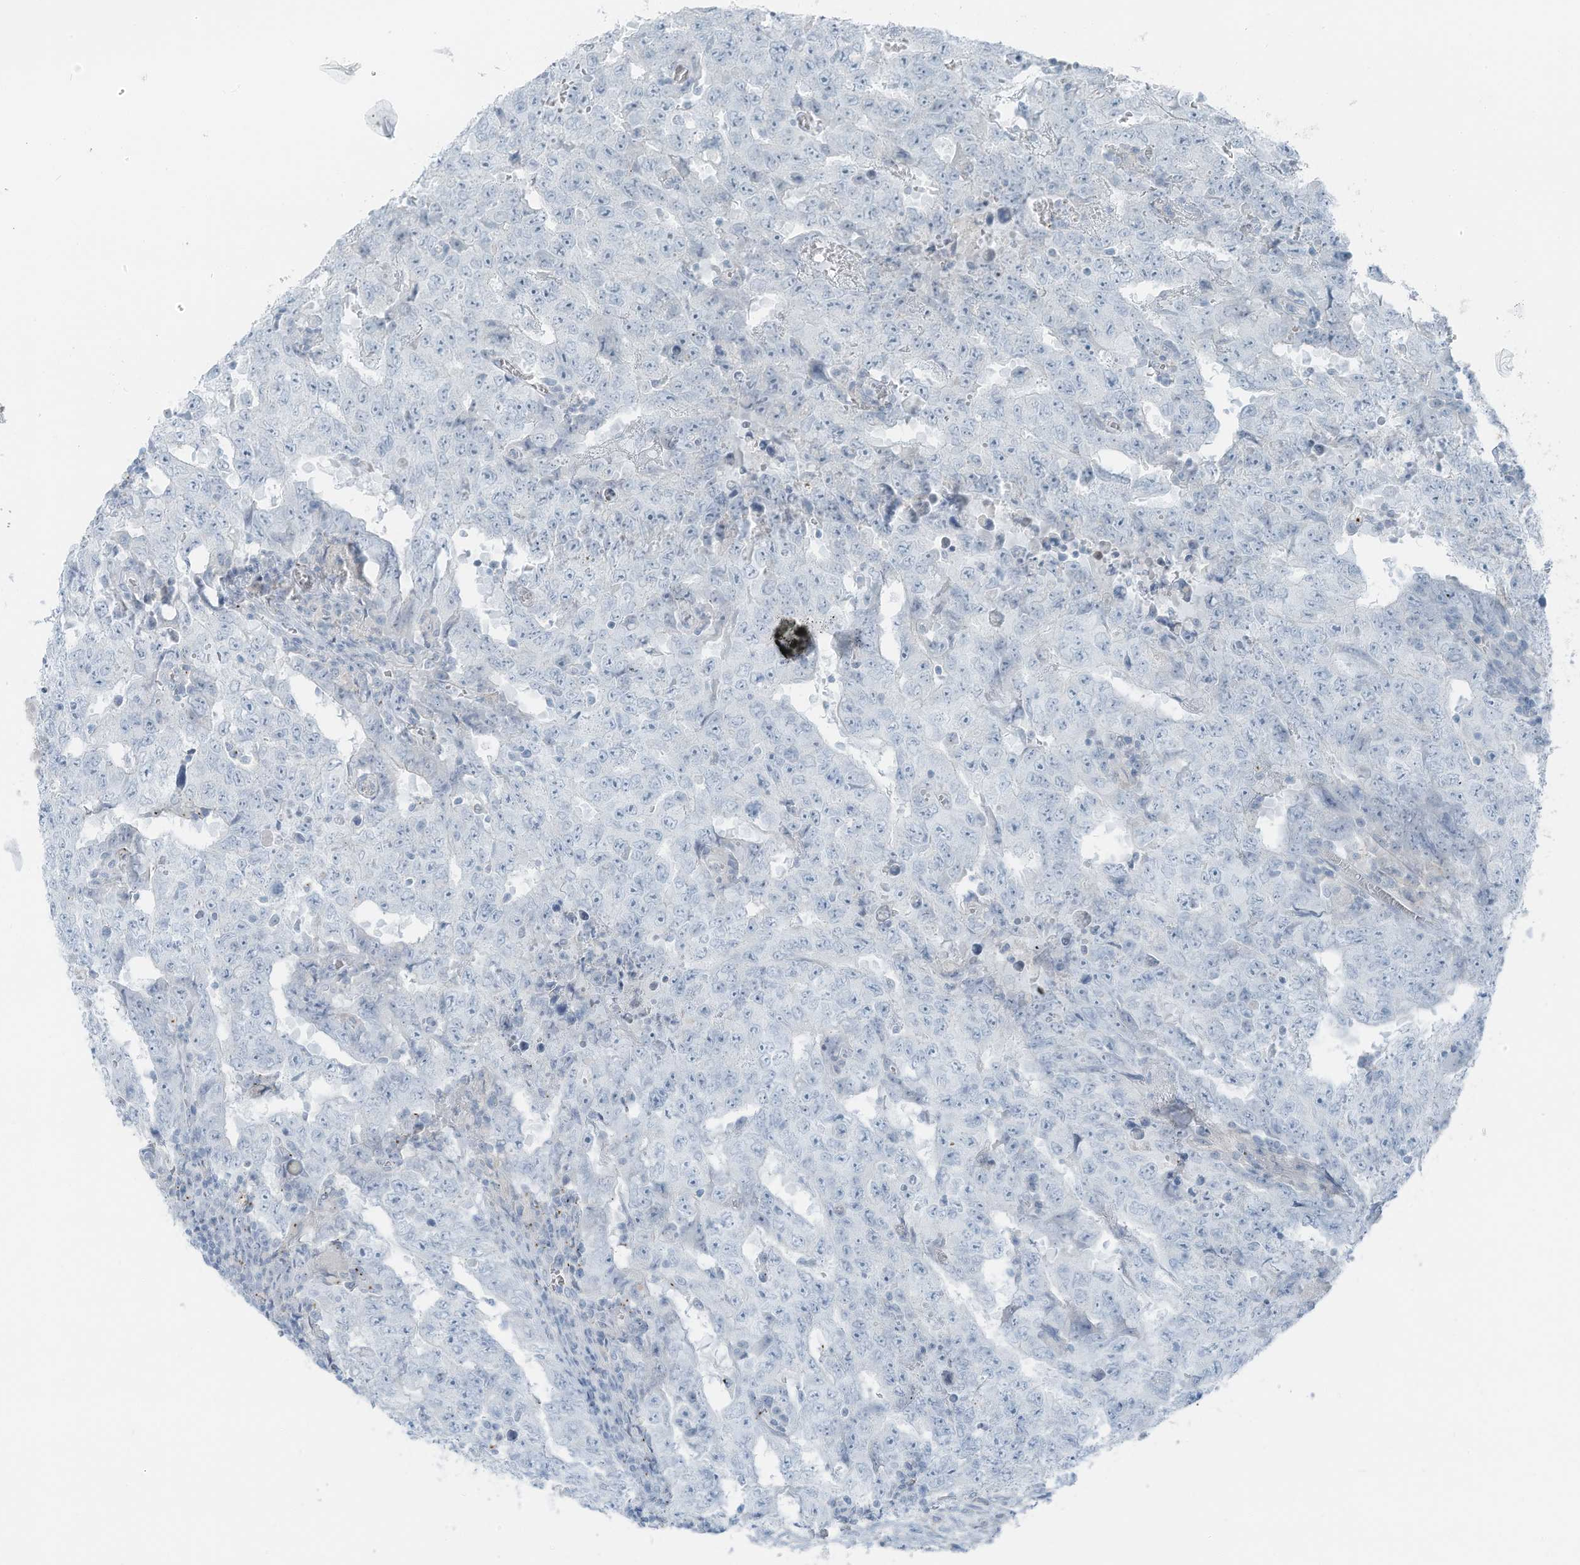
{"staining": {"intensity": "negative", "quantity": "none", "location": "none"}, "tissue": "testis cancer", "cell_type": "Tumor cells", "image_type": "cancer", "snomed": [{"axis": "morphology", "description": "Carcinoma, Embryonal, NOS"}, {"axis": "topography", "description": "Testis"}], "caption": "The histopathology image exhibits no staining of tumor cells in testis cancer.", "gene": "SLC25A43", "patient": {"sex": "male", "age": 26}}